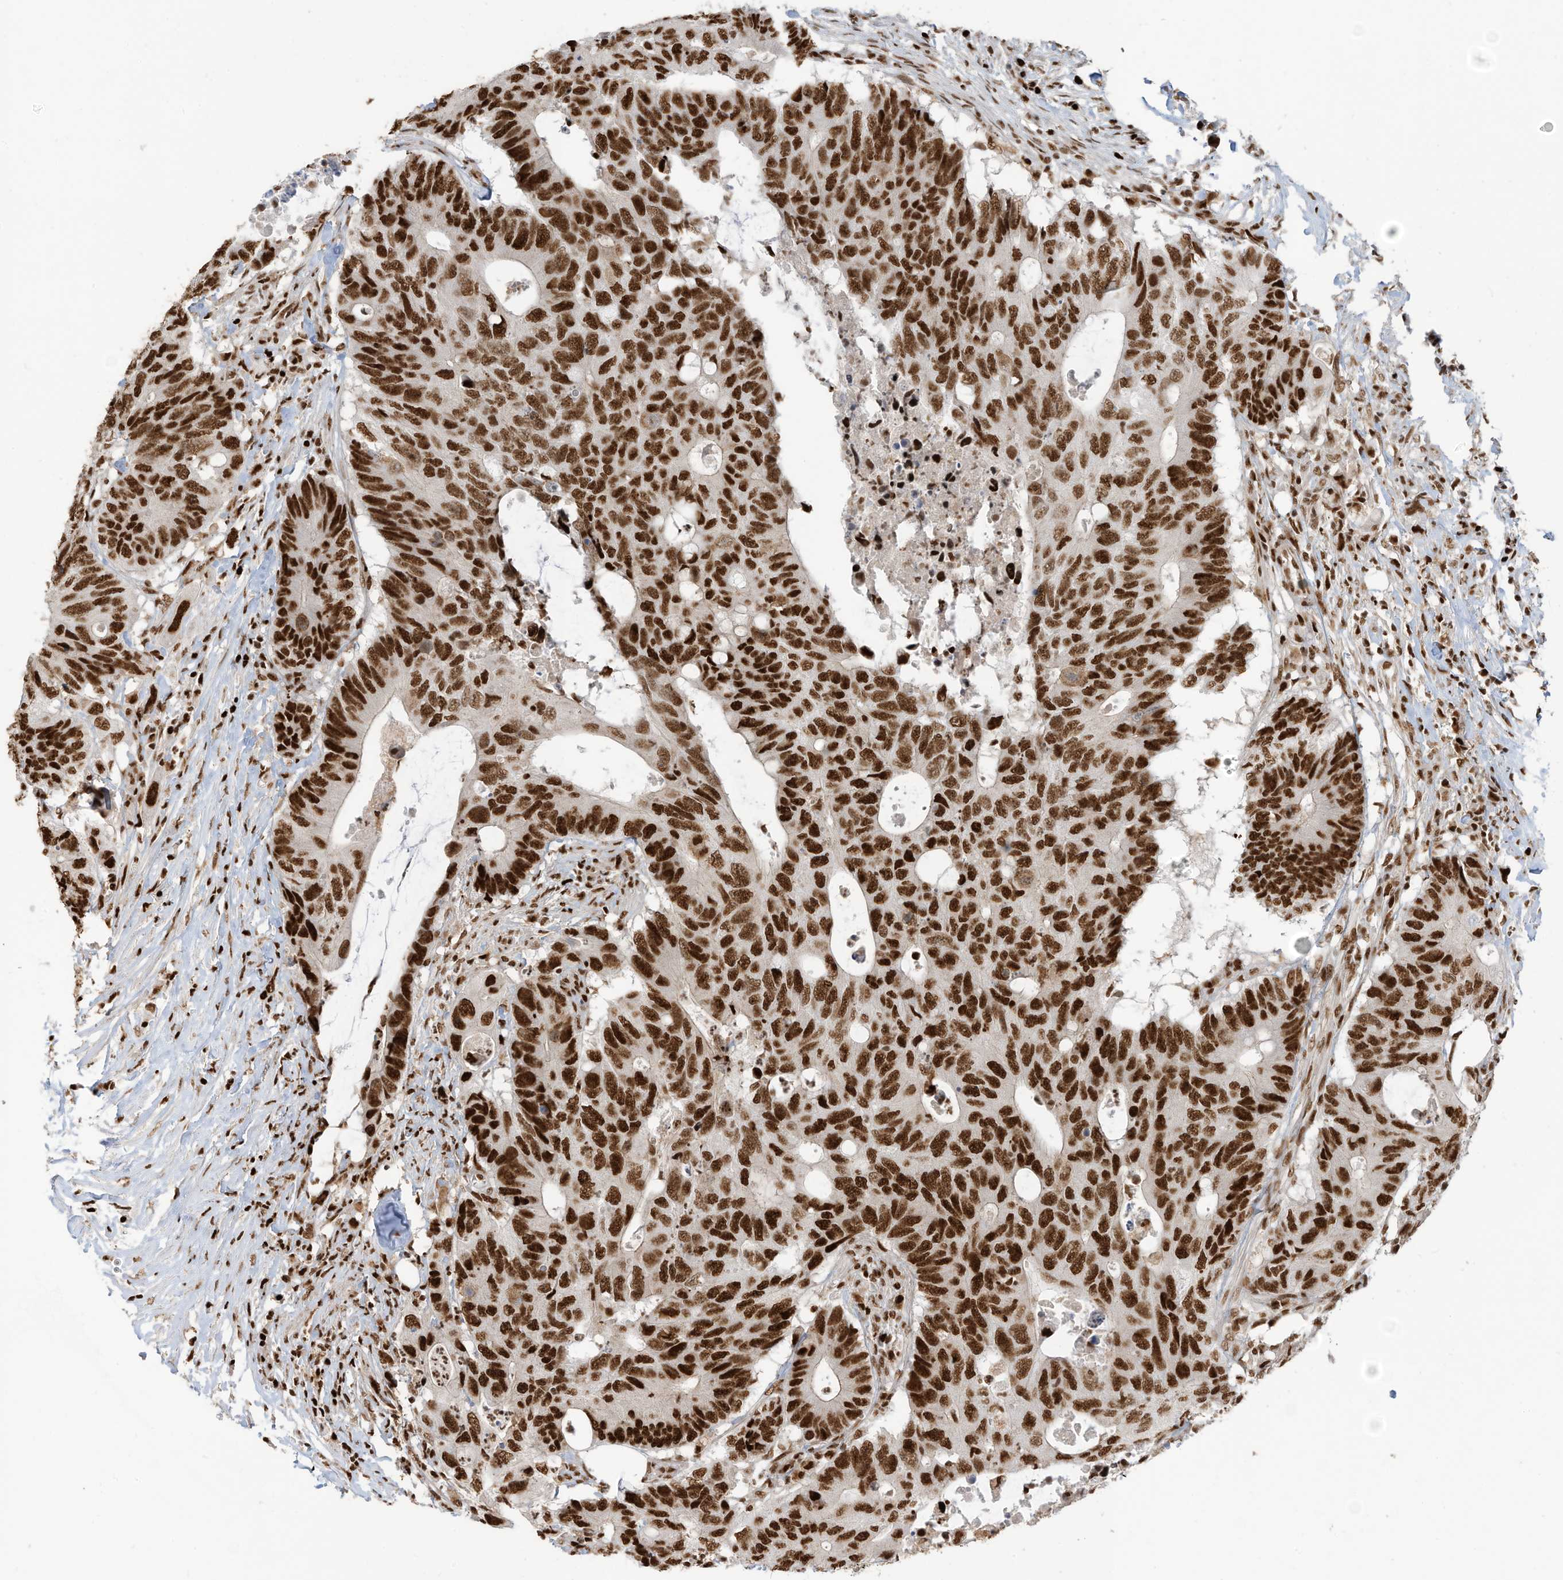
{"staining": {"intensity": "strong", "quantity": ">75%", "location": "nuclear"}, "tissue": "colorectal cancer", "cell_type": "Tumor cells", "image_type": "cancer", "snomed": [{"axis": "morphology", "description": "Adenocarcinoma, NOS"}, {"axis": "topography", "description": "Colon"}], "caption": "High-power microscopy captured an IHC micrograph of adenocarcinoma (colorectal), revealing strong nuclear positivity in about >75% of tumor cells. The staining was performed using DAB to visualize the protein expression in brown, while the nuclei were stained in blue with hematoxylin (Magnification: 20x).", "gene": "SAMD15", "patient": {"sex": "male", "age": 71}}